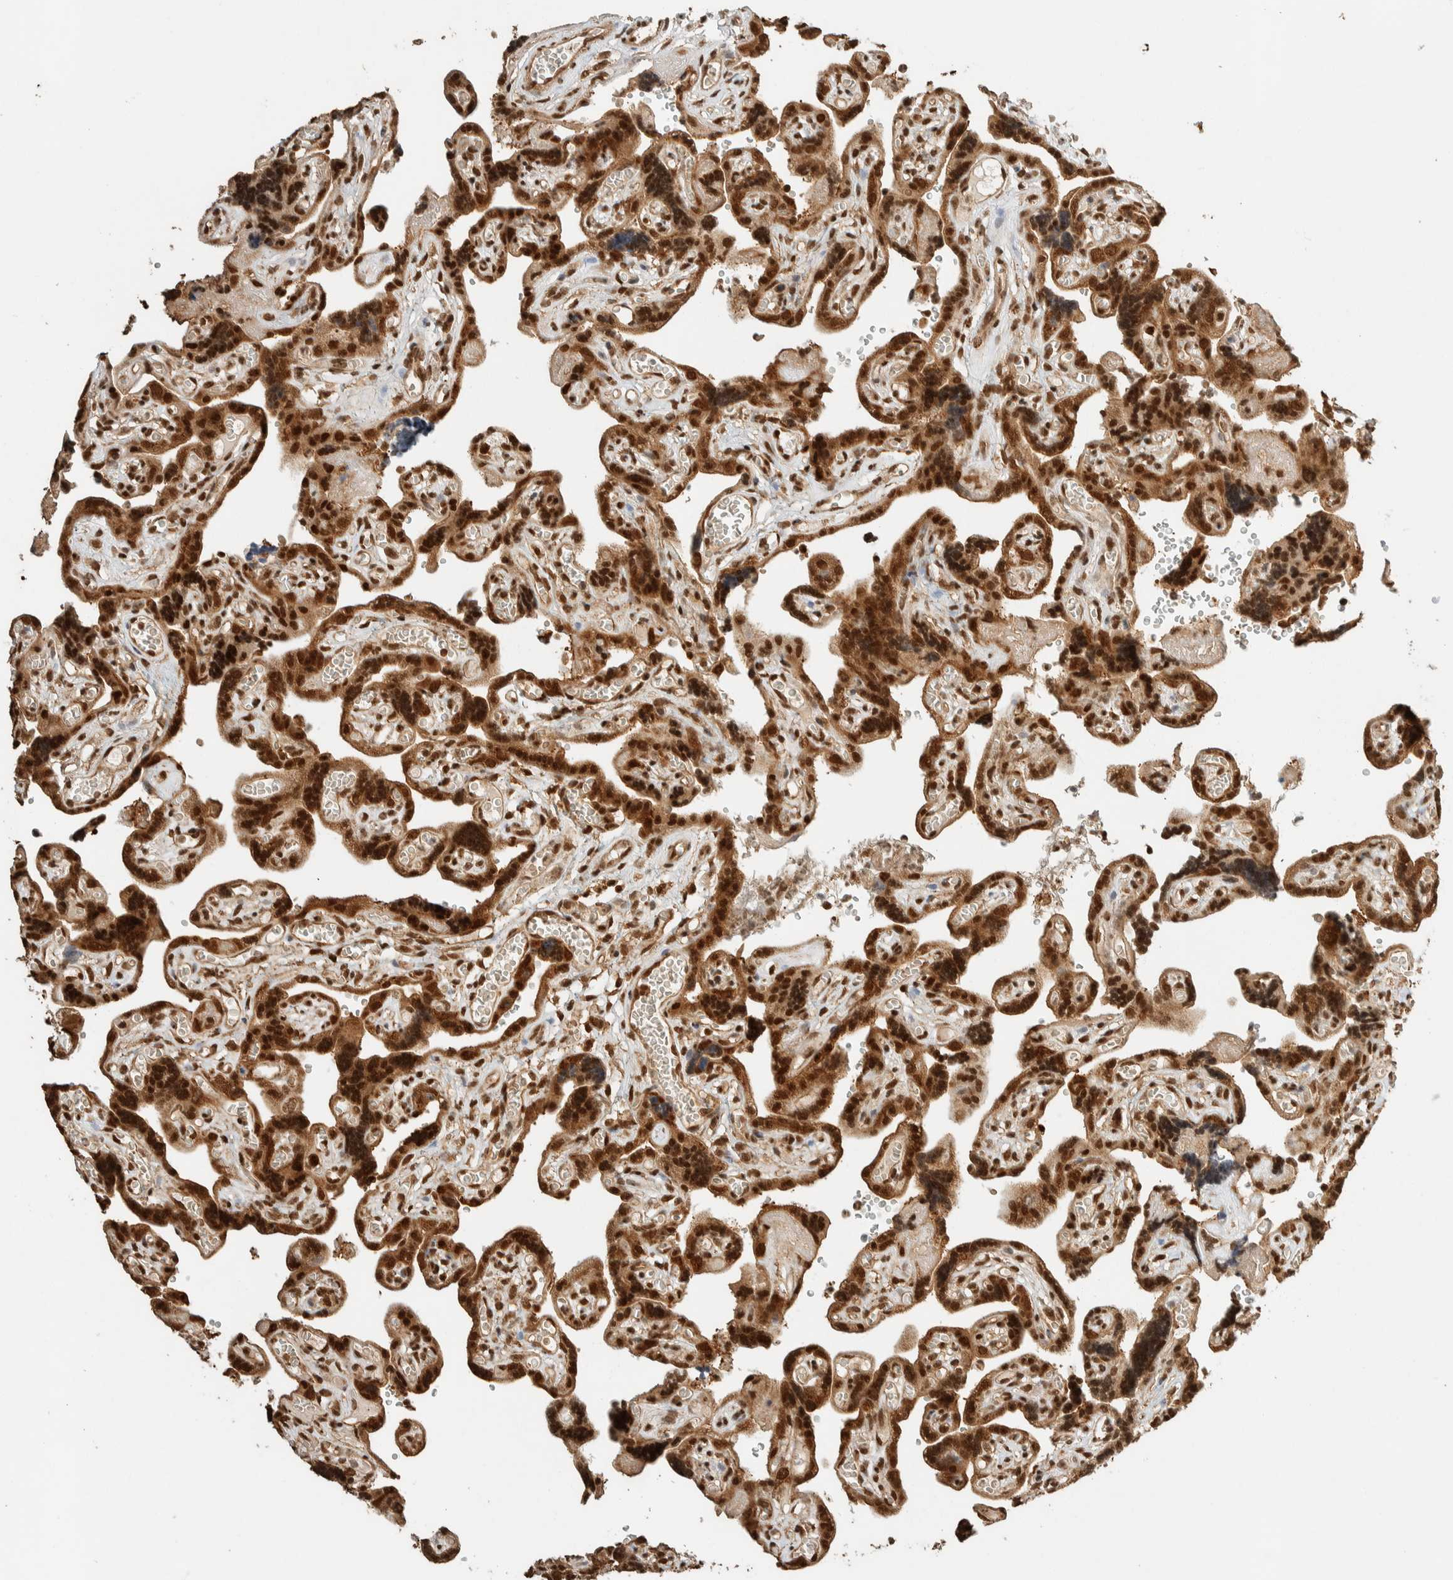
{"staining": {"intensity": "strong", "quantity": ">75%", "location": "cytoplasmic/membranous,nuclear"}, "tissue": "placenta", "cell_type": "Trophoblastic cells", "image_type": "normal", "snomed": [{"axis": "morphology", "description": "Normal tissue, NOS"}, {"axis": "topography", "description": "Placenta"}], "caption": "Immunohistochemistry (DAB) staining of benign placenta exhibits strong cytoplasmic/membranous,nuclear protein expression in about >75% of trophoblastic cells. The staining was performed using DAB (3,3'-diaminobenzidine), with brown indicating positive protein expression. Nuclei are stained blue with hematoxylin.", "gene": "ZBTB2", "patient": {"sex": "female", "age": 30}}